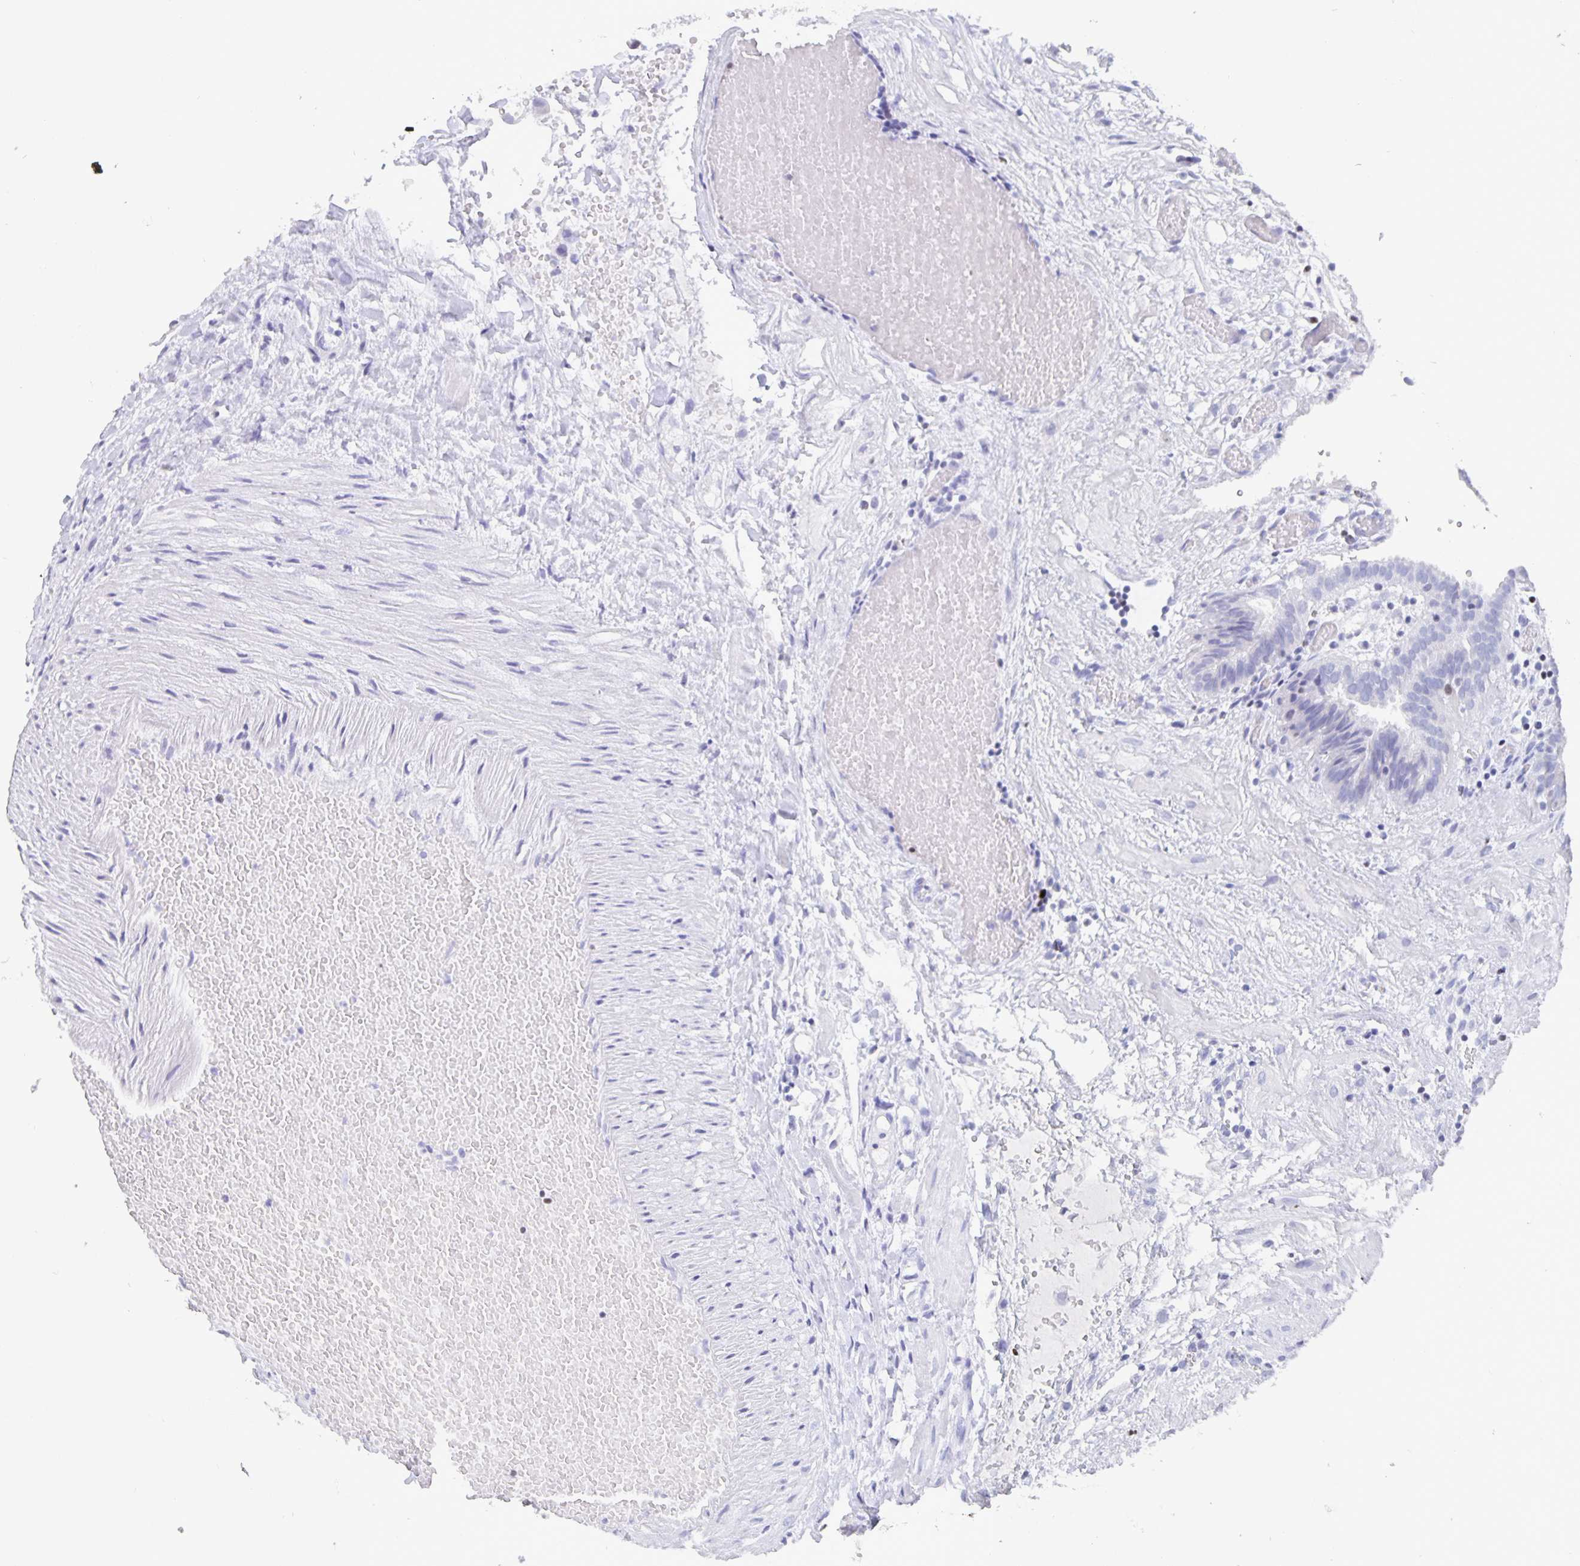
{"staining": {"intensity": "negative", "quantity": "none", "location": "none"}, "tissue": "fallopian tube", "cell_type": "Glandular cells", "image_type": "normal", "snomed": [{"axis": "morphology", "description": "Normal tissue, NOS"}, {"axis": "topography", "description": "Fallopian tube"}], "caption": "Glandular cells are negative for brown protein staining in normal fallopian tube.", "gene": "SATB2", "patient": {"sex": "female", "age": 37}}